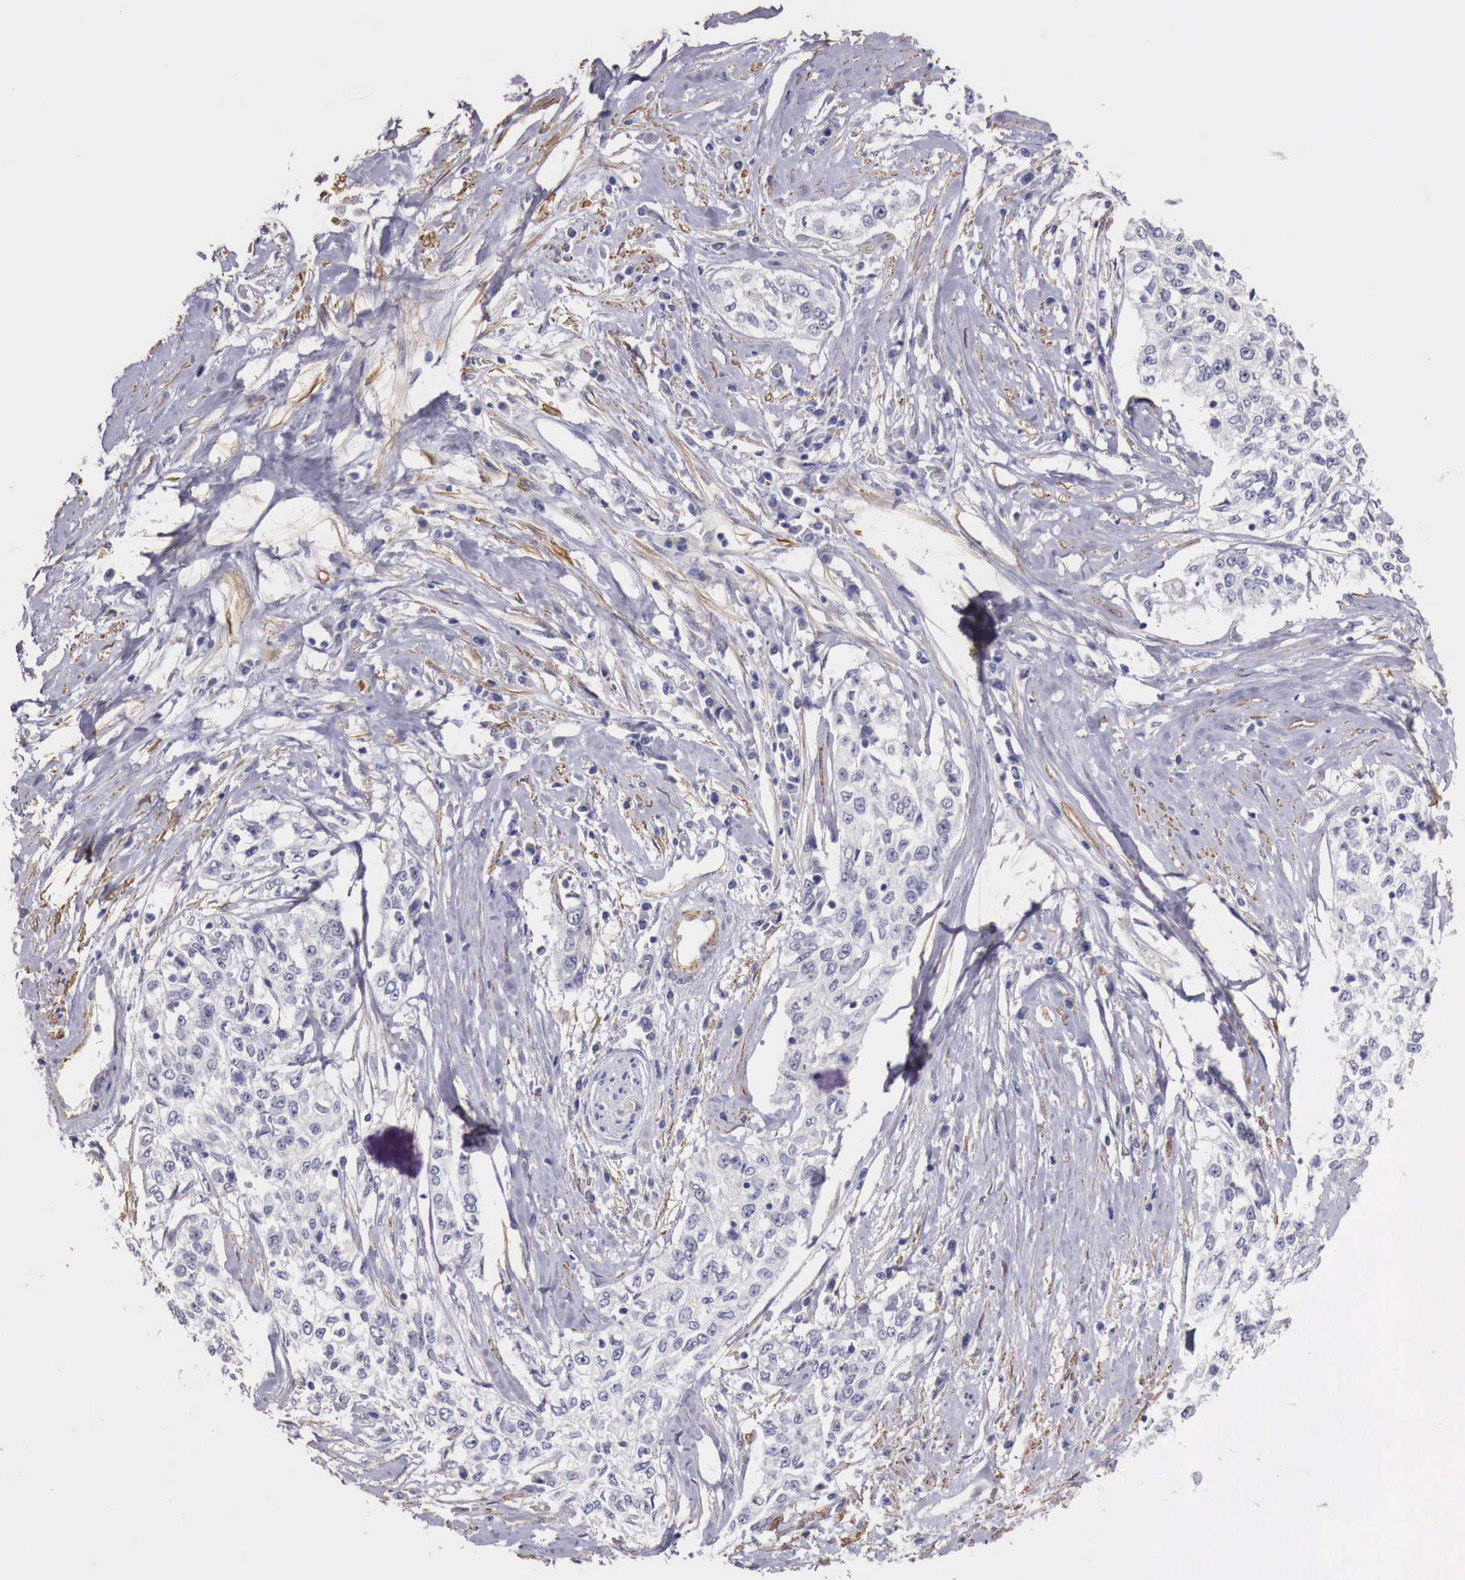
{"staining": {"intensity": "negative", "quantity": "none", "location": "none"}, "tissue": "cervical cancer", "cell_type": "Tumor cells", "image_type": "cancer", "snomed": [{"axis": "morphology", "description": "Squamous cell carcinoma, NOS"}, {"axis": "topography", "description": "Cervix"}], "caption": "The immunohistochemistry histopathology image has no significant expression in tumor cells of cervical squamous cell carcinoma tissue.", "gene": "ENOX2", "patient": {"sex": "female", "age": 57}}